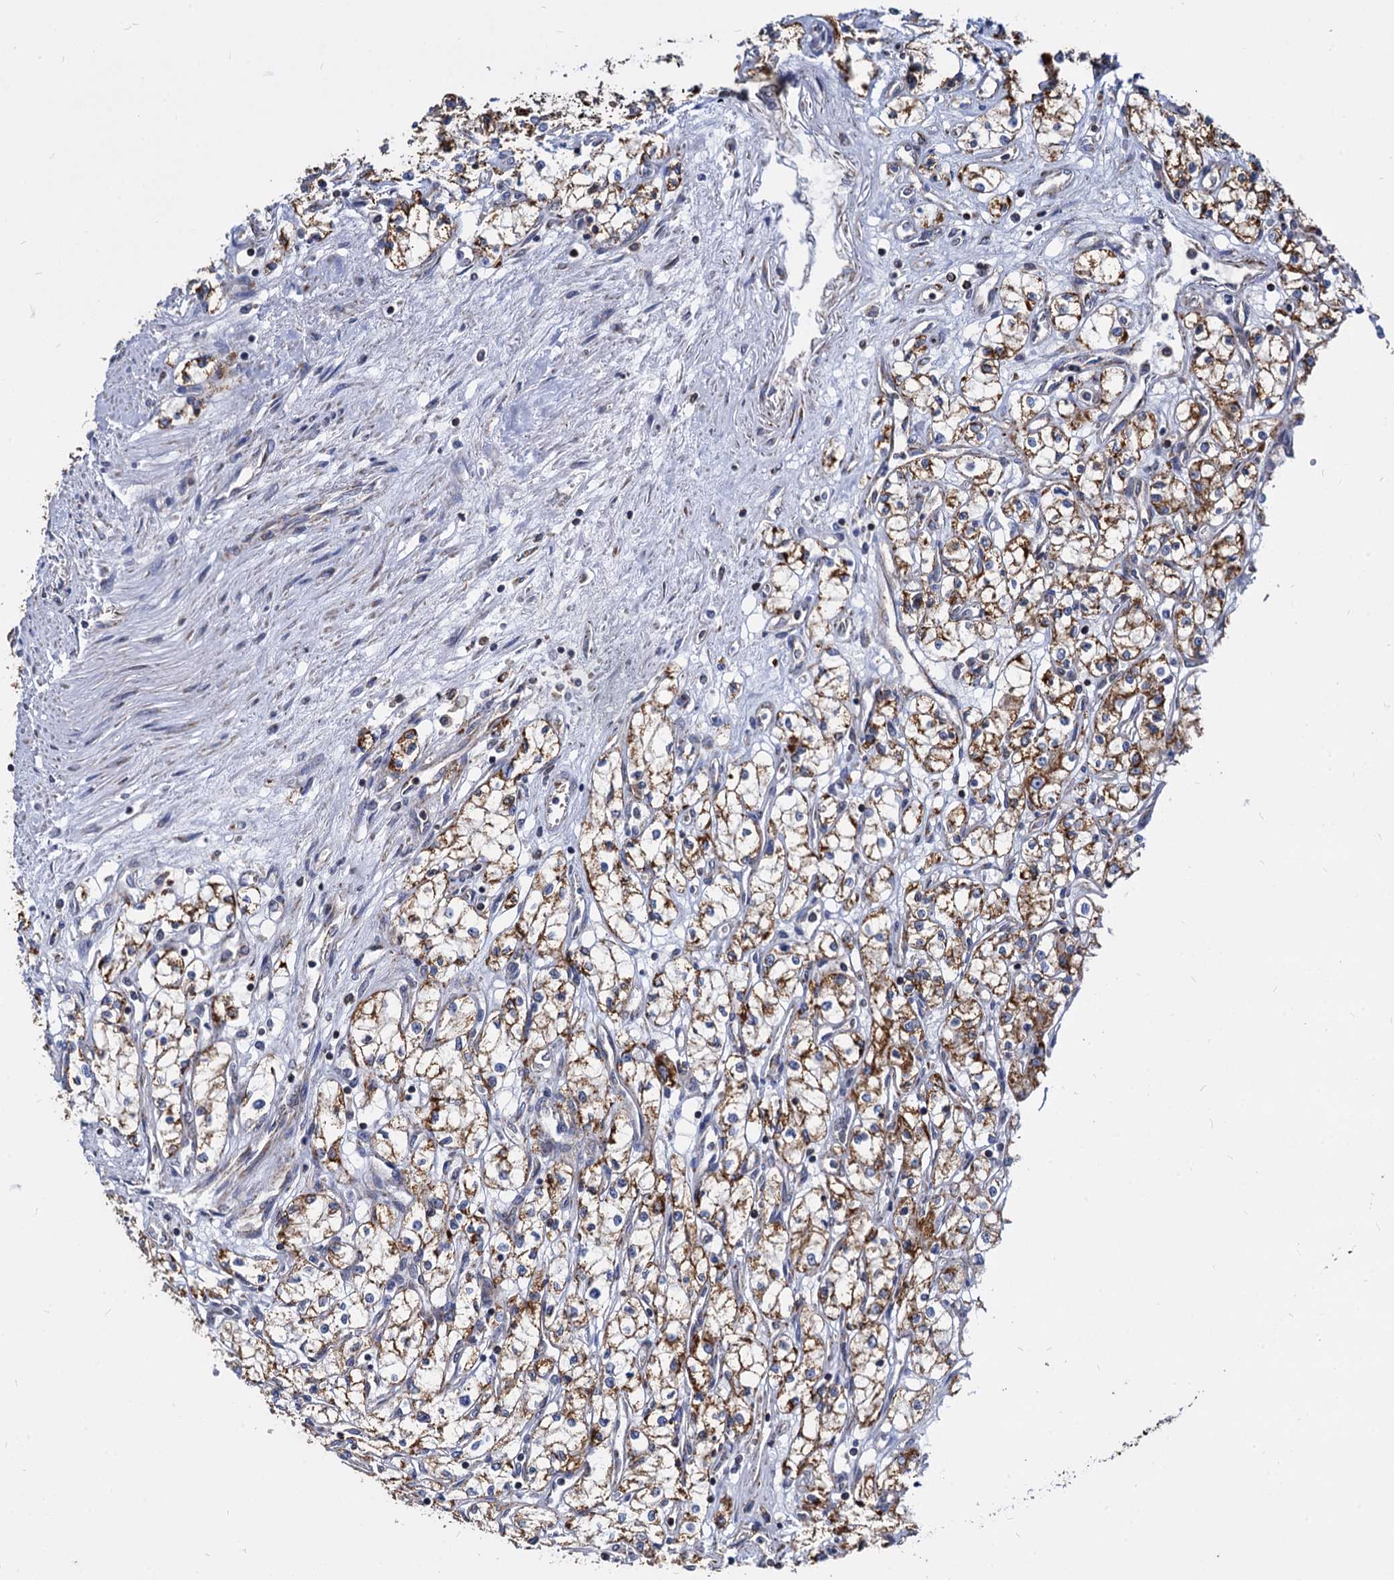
{"staining": {"intensity": "strong", "quantity": ">75%", "location": "cytoplasmic/membranous"}, "tissue": "renal cancer", "cell_type": "Tumor cells", "image_type": "cancer", "snomed": [{"axis": "morphology", "description": "Adenocarcinoma, NOS"}, {"axis": "topography", "description": "Kidney"}], "caption": "Immunohistochemical staining of renal adenocarcinoma demonstrates high levels of strong cytoplasmic/membranous staining in about >75% of tumor cells.", "gene": "TIMM10", "patient": {"sex": "male", "age": 59}}